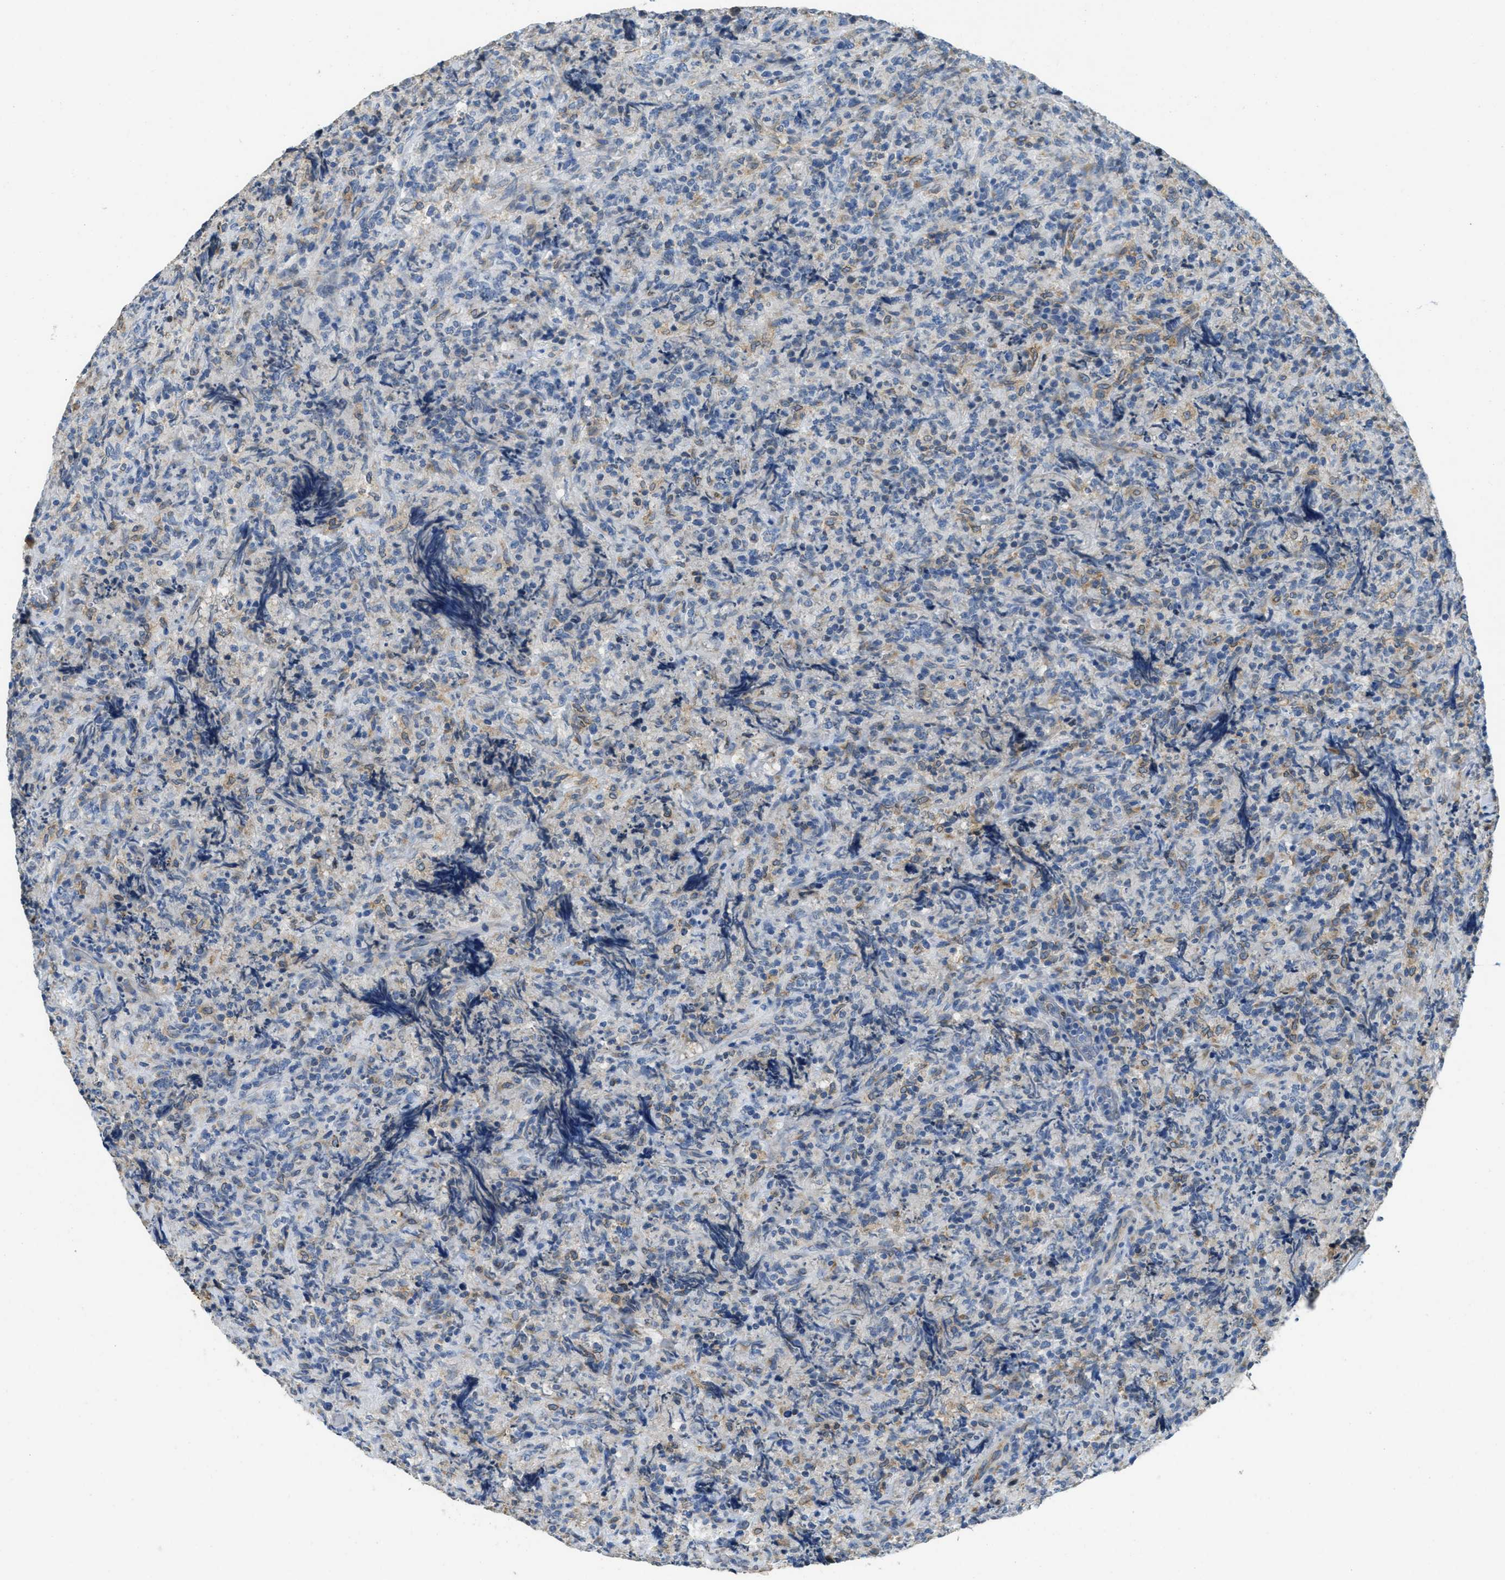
{"staining": {"intensity": "weak", "quantity": "<25%", "location": "cytoplasmic/membranous"}, "tissue": "lymphoma", "cell_type": "Tumor cells", "image_type": "cancer", "snomed": [{"axis": "morphology", "description": "Malignant lymphoma, non-Hodgkin's type, High grade"}, {"axis": "topography", "description": "Tonsil"}], "caption": "A high-resolution photomicrograph shows immunohistochemistry (IHC) staining of lymphoma, which reveals no significant positivity in tumor cells.", "gene": "MPDU1", "patient": {"sex": "female", "age": 36}}